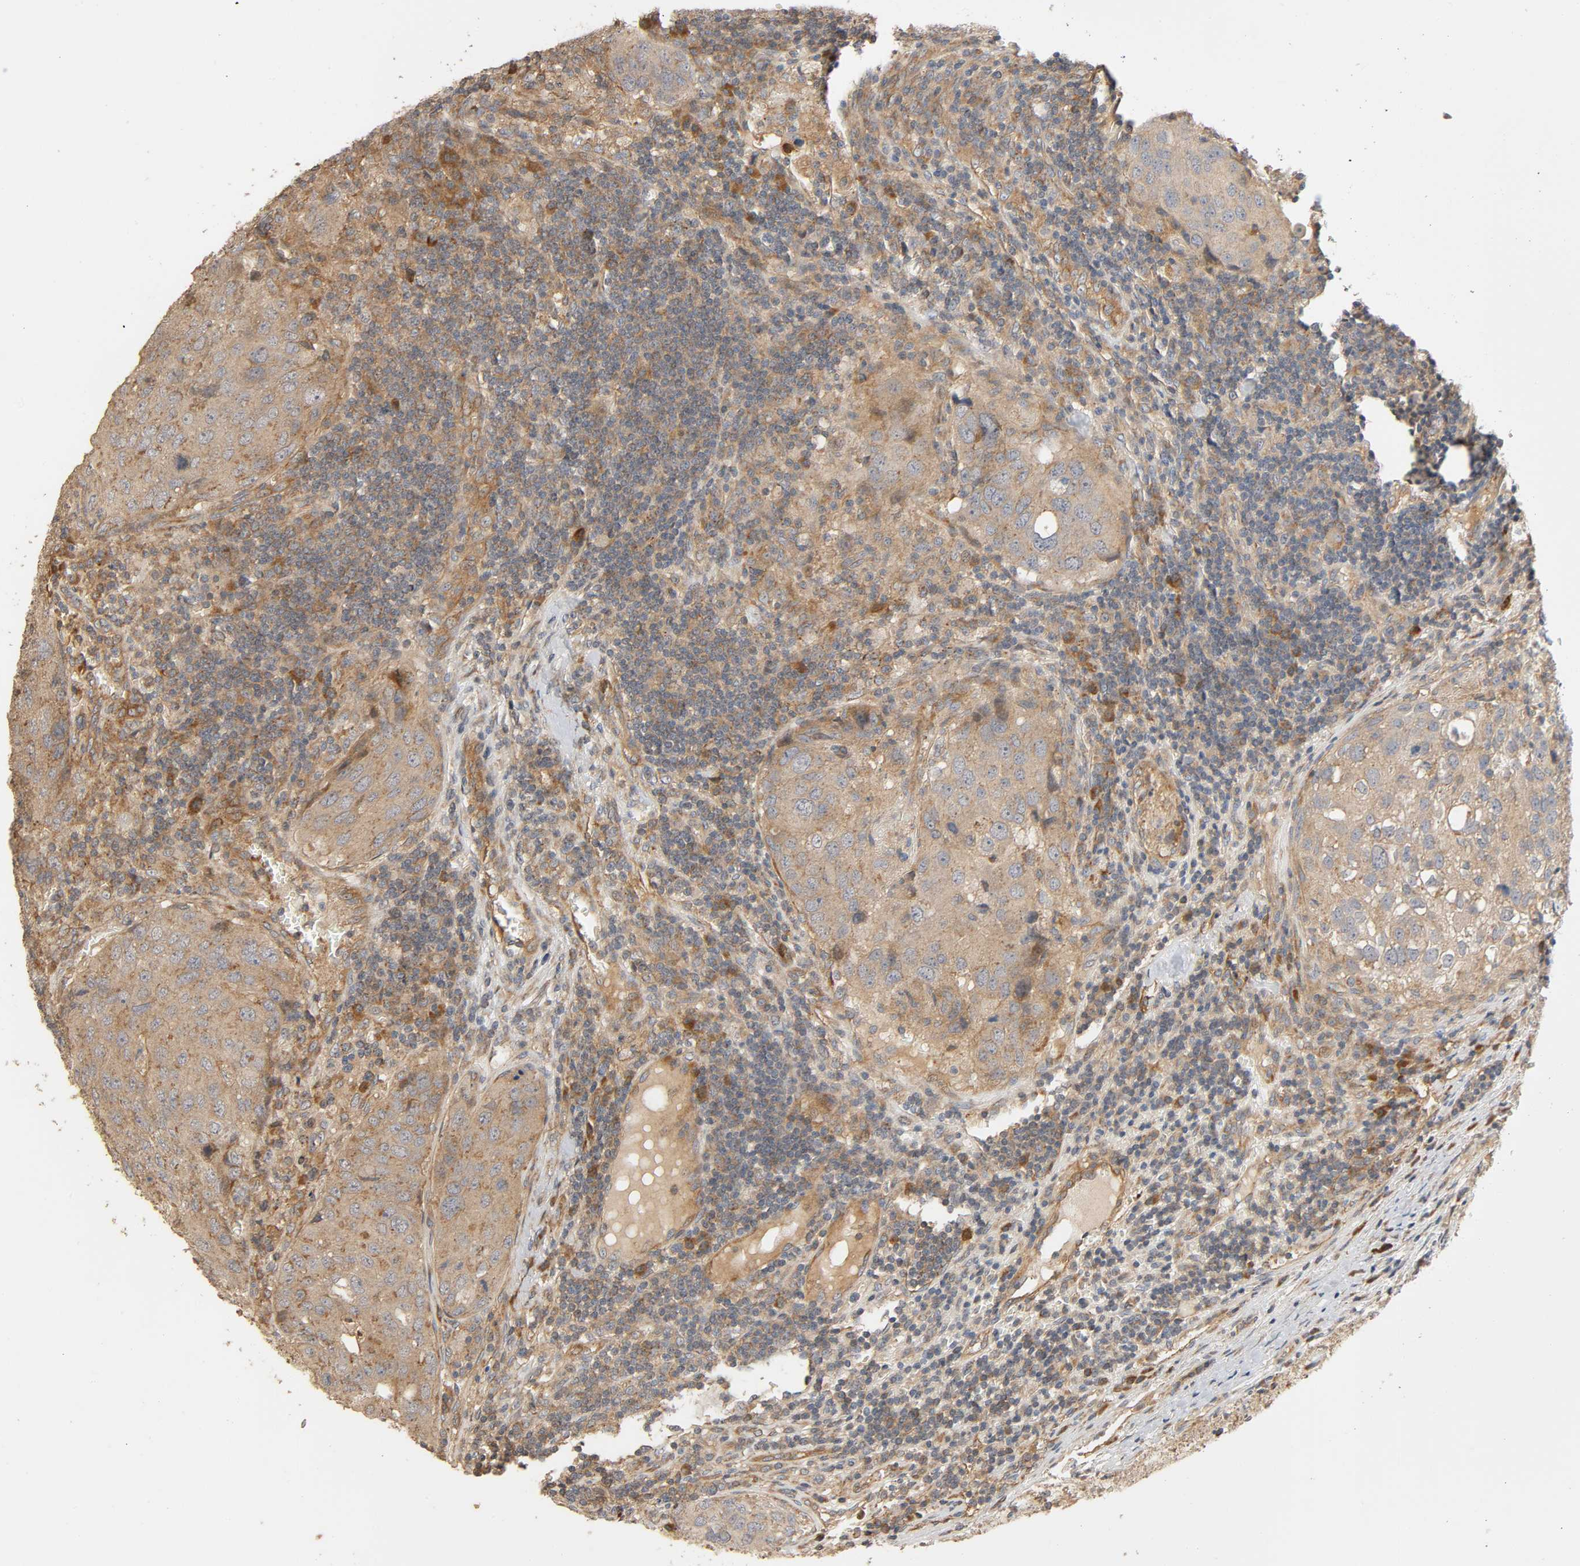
{"staining": {"intensity": "weak", "quantity": ">75%", "location": "cytoplasmic/membranous"}, "tissue": "urothelial cancer", "cell_type": "Tumor cells", "image_type": "cancer", "snomed": [{"axis": "morphology", "description": "Urothelial carcinoma, High grade"}, {"axis": "topography", "description": "Lymph node"}, {"axis": "topography", "description": "Urinary bladder"}], "caption": "A low amount of weak cytoplasmic/membranous expression is appreciated in approximately >75% of tumor cells in urothelial cancer tissue.", "gene": "SGSM1", "patient": {"sex": "male", "age": 51}}